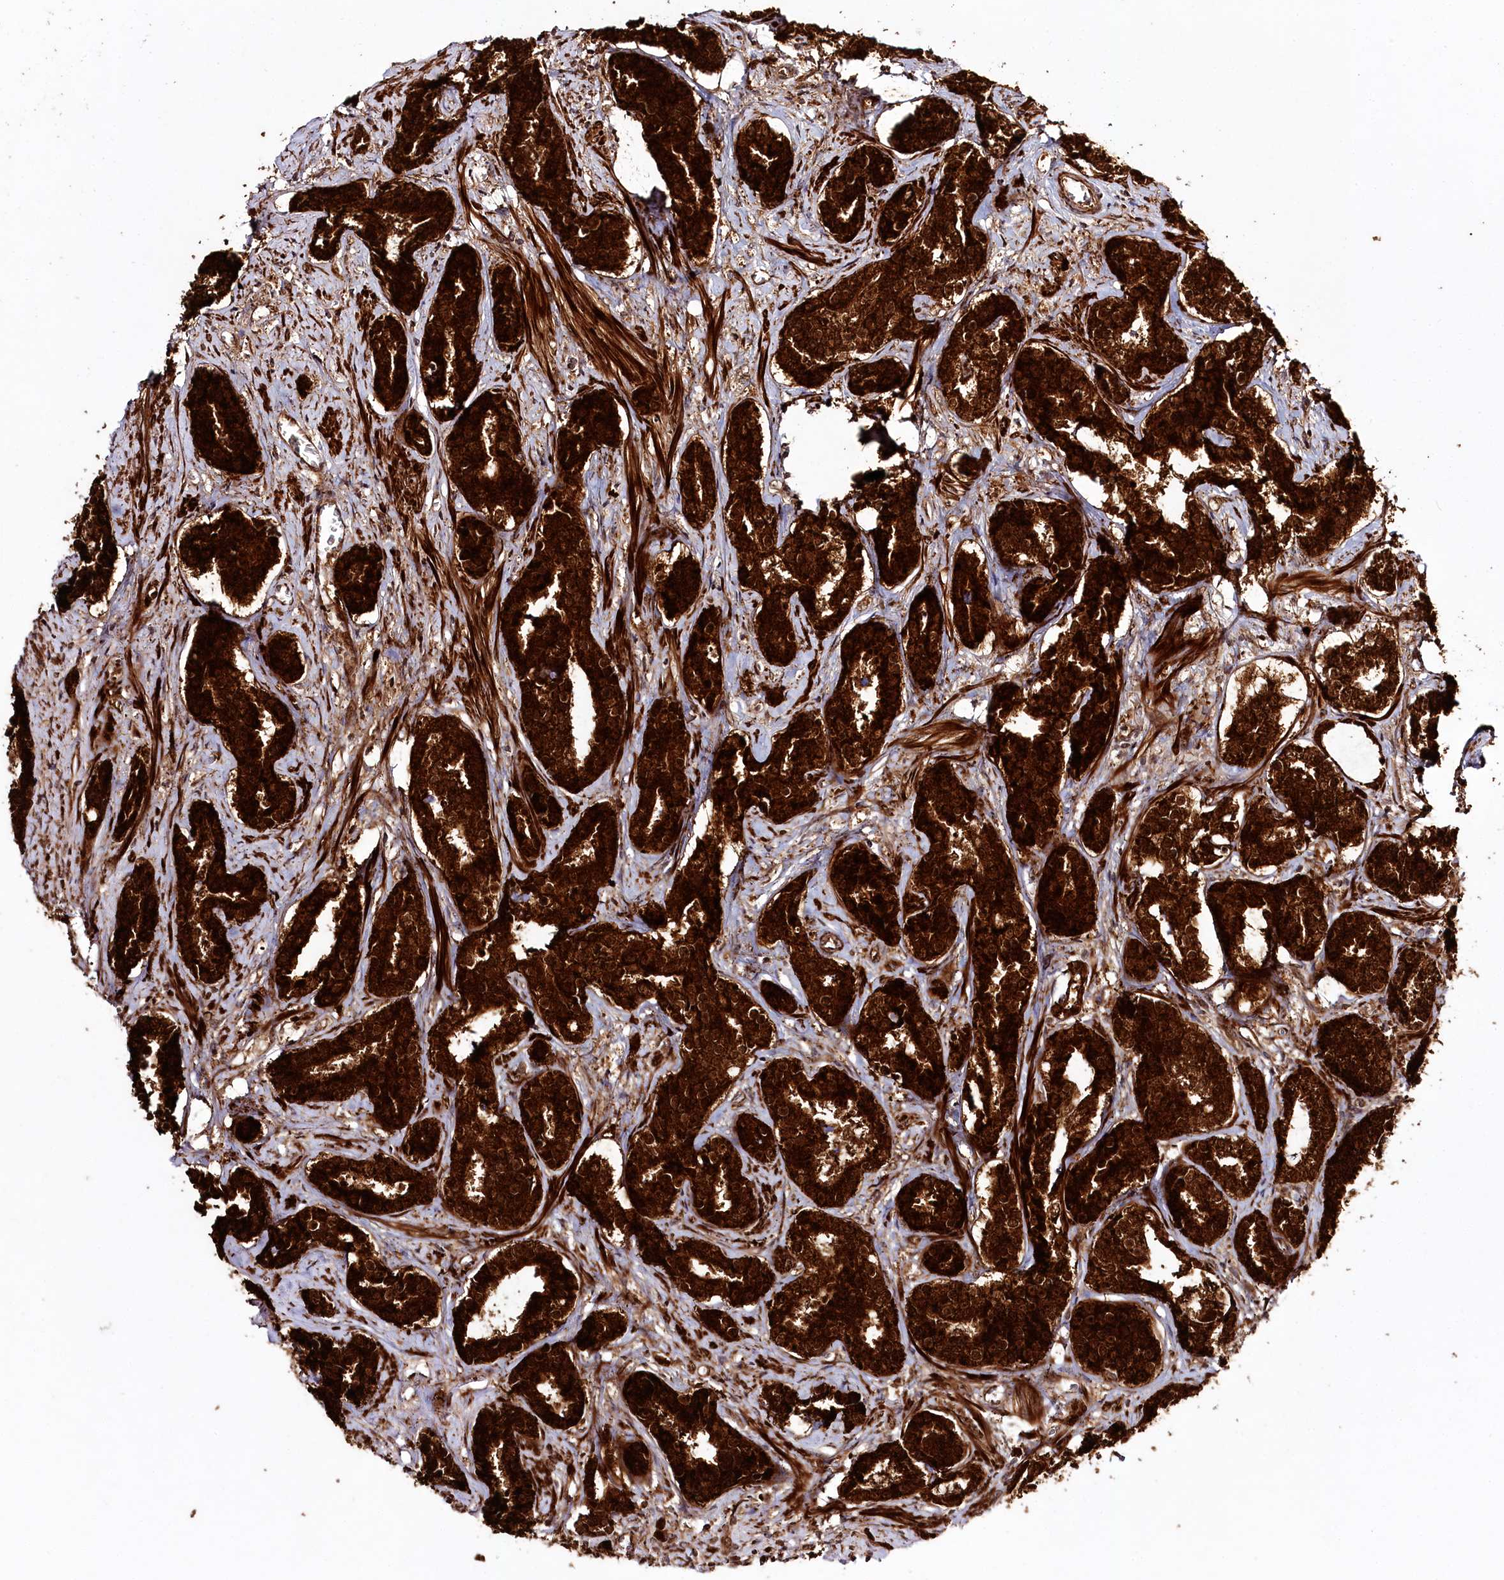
{"staining": {"intensity": "strong", "quantity": ">75%", "location": "cytoplasmic/membranous"}, "tissue": "prostate cancer", "cell_type": "Tumor cells", "image_type": "cancer", "snomed": [{"axis": "morphology", "description": "Adenocarcinoma, High grade"}, {"axis": "topography", "description": "Prostate"}], "caption": "Tumor cells exhibit high levels of strong cytoplasmic/membranous positivity in approximately >75% of cells in human prostate cancer (adenocarcinoma (high-grade)).", "gene": "REXO2", "patient": {"sex": "male", "age": 58}}